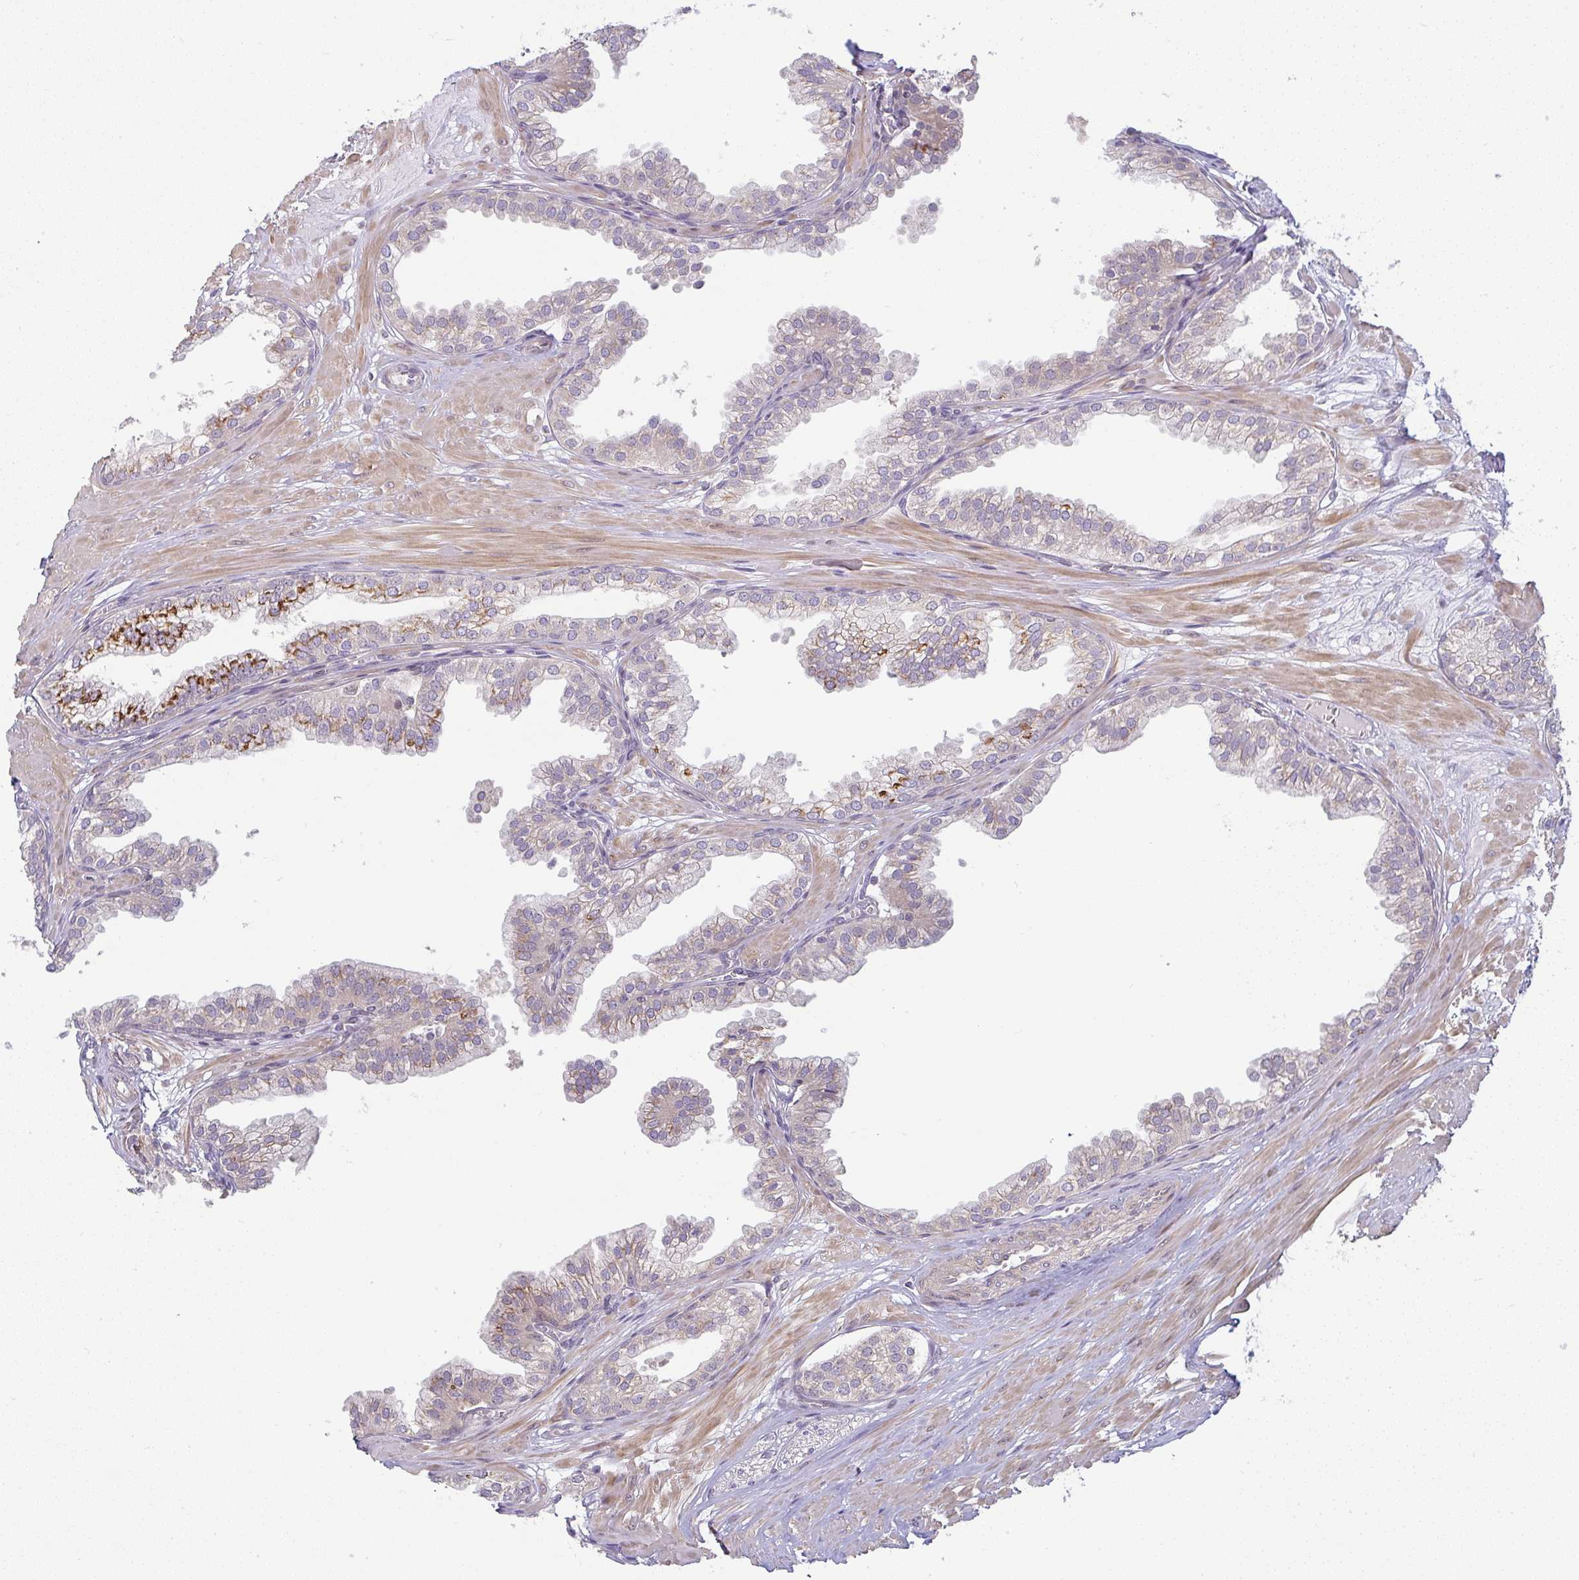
{"staining": {"intensity": "moderate", "quantity": "25%-75%", "location": "cytoplasmic/membranous"}, "tissue": "prostate", "cell_type": "Glandular cells", "image_type": "normal", "snomed": [{"axis": "morphology", "description": "Normal tissue, NOS"}, {"axis": "topography", "description": "Prostate"}, {"axis": "topography", "description": "Peripheral nerve tissue"}], "caption": "A brown stain shows moderate cytoplasmic/membranous expression of a protein in glandular cells of normal human prostate.", "gene": "MOB1A", "patient": {"sex": "male", "age": 55}}